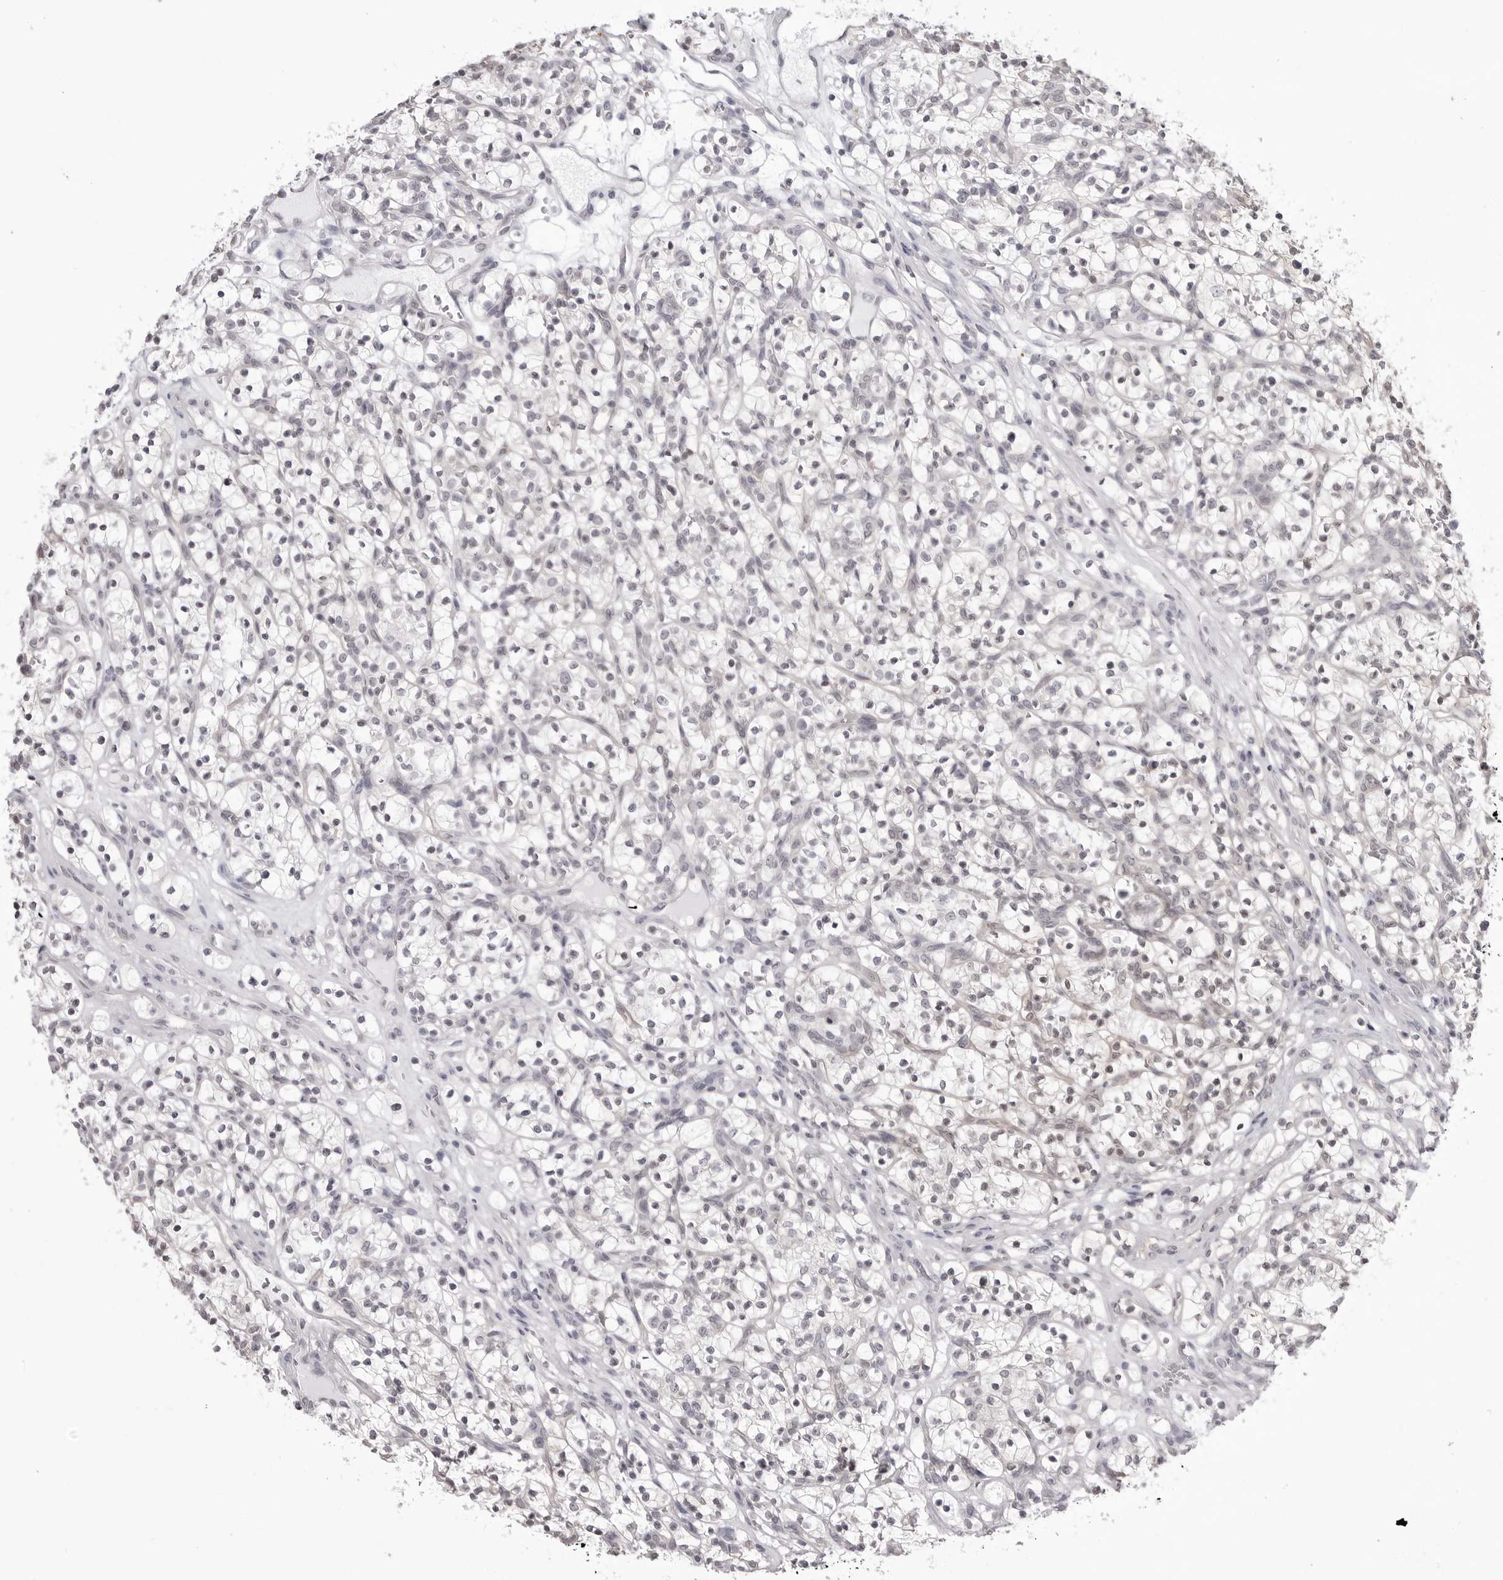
{"staining": {"intensity": "negative", "quantity": "none", "location": "none"}, "tissue": "renal cancer", "cell_type": "Tumor cells", "image_type": "cancer", "snomed": [{"axis": "morphology", "description": "Adenocarcinoma, NOS"}, {"axis": "topography", "description": "Kidney"}], "caption": "Tumor cells are negative for brown protein staining in adenocarcinoma (renal).", "gene": "YWHAG", "patient": {"sex": "female", "age": 57}}